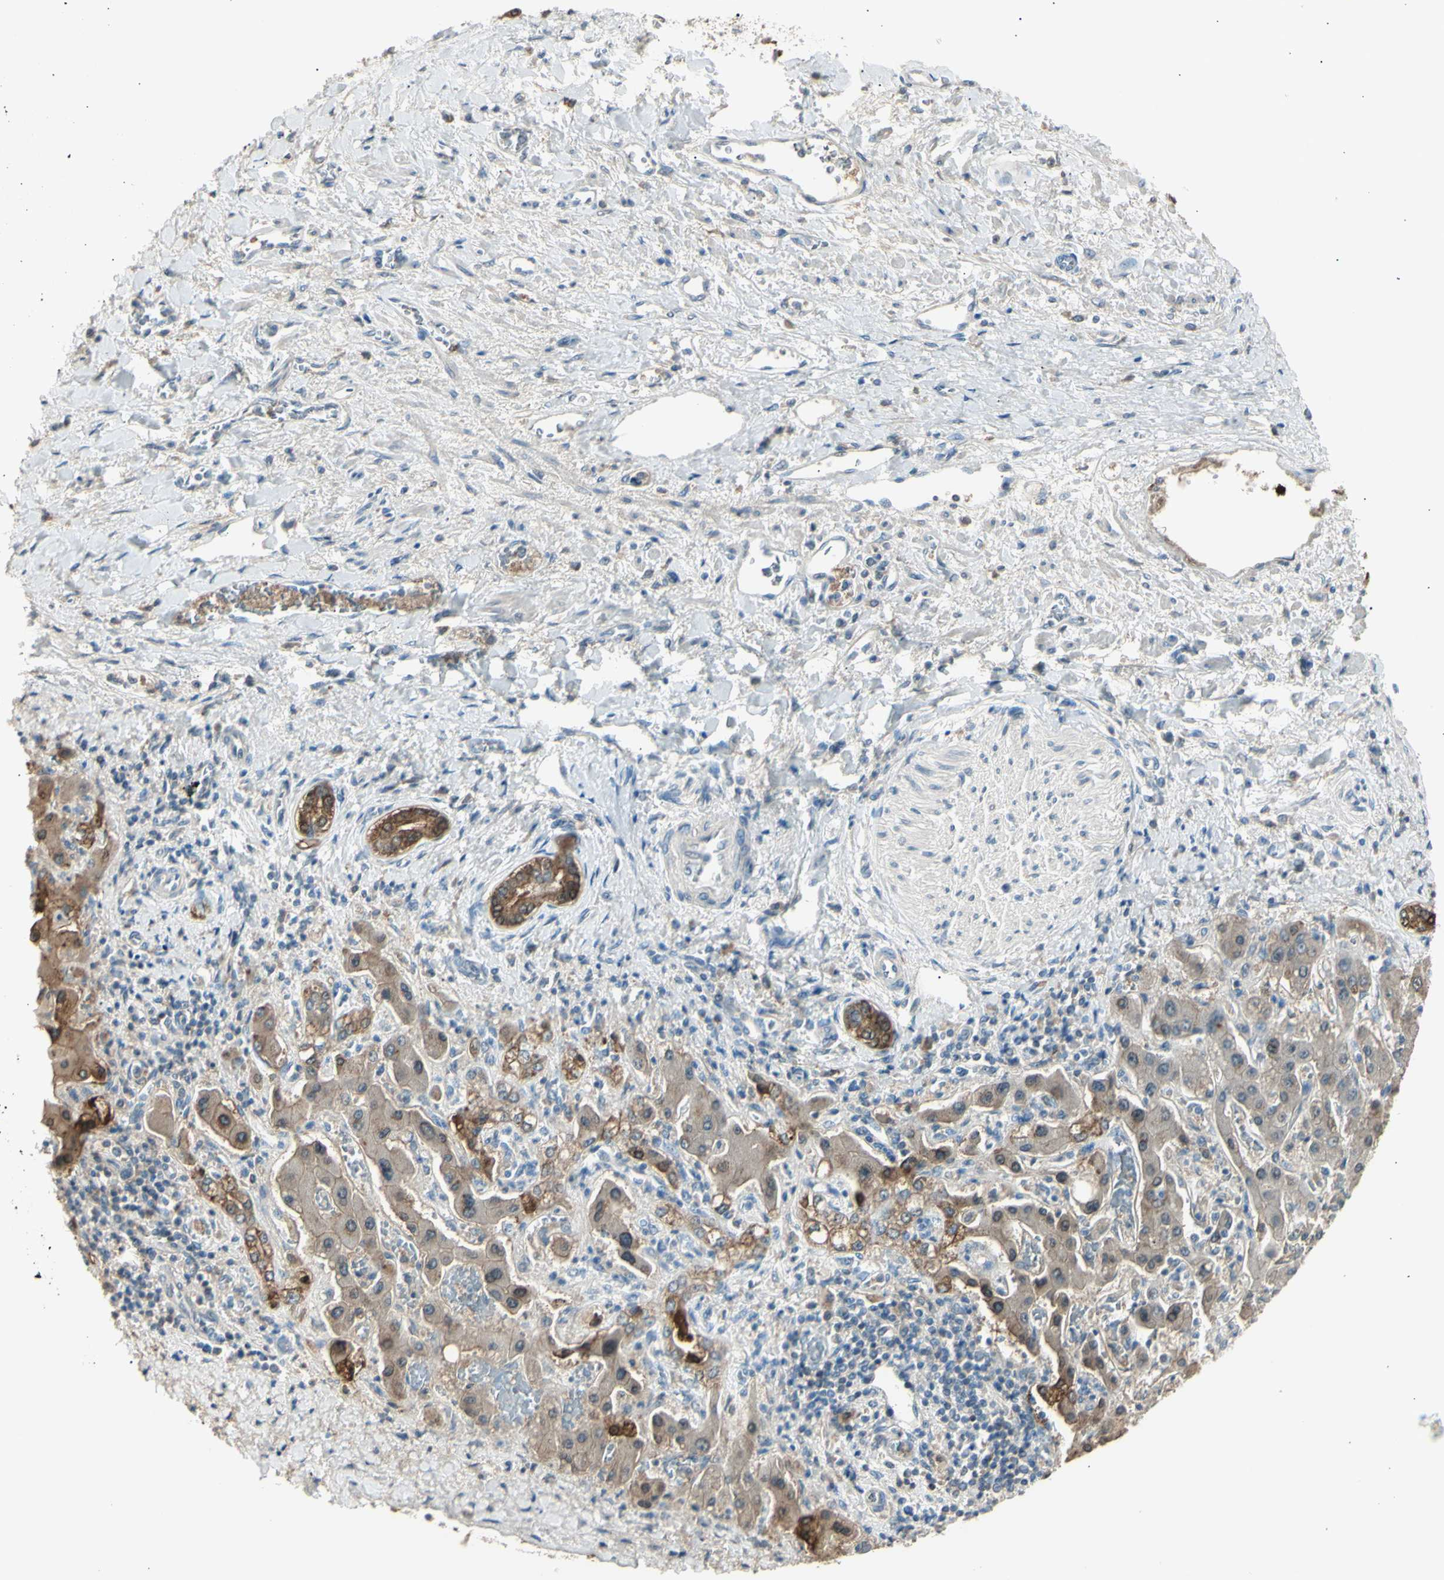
{"staining": {"intensity": "moderate", "quantity": ">75%", "location": "cytoplasmic/membranous"}, "tissue": "liver cancer", "cell_type": "Tumor cells", "image_type": "cancer", "snomed": [{"axis": "morphology", "description": "Cholangiocarcinoma"}, {"axis": "topography", "description": "Liver"}], "caption": "Cholangiocarcinoma (liver) stained with DAB immunohistochemistry (IHC) displays medium levels of moderate cytoplasmic/membranous positivity in about >75% of tumor cells. The staining was performed using DAB (3,3'-diaminobenzidine), with brown indicating positive protein expression. Nuclei are stained blue with hematoxylin.", "gene": "LHPP", "patient": {"sex": "male", "age": 50}}